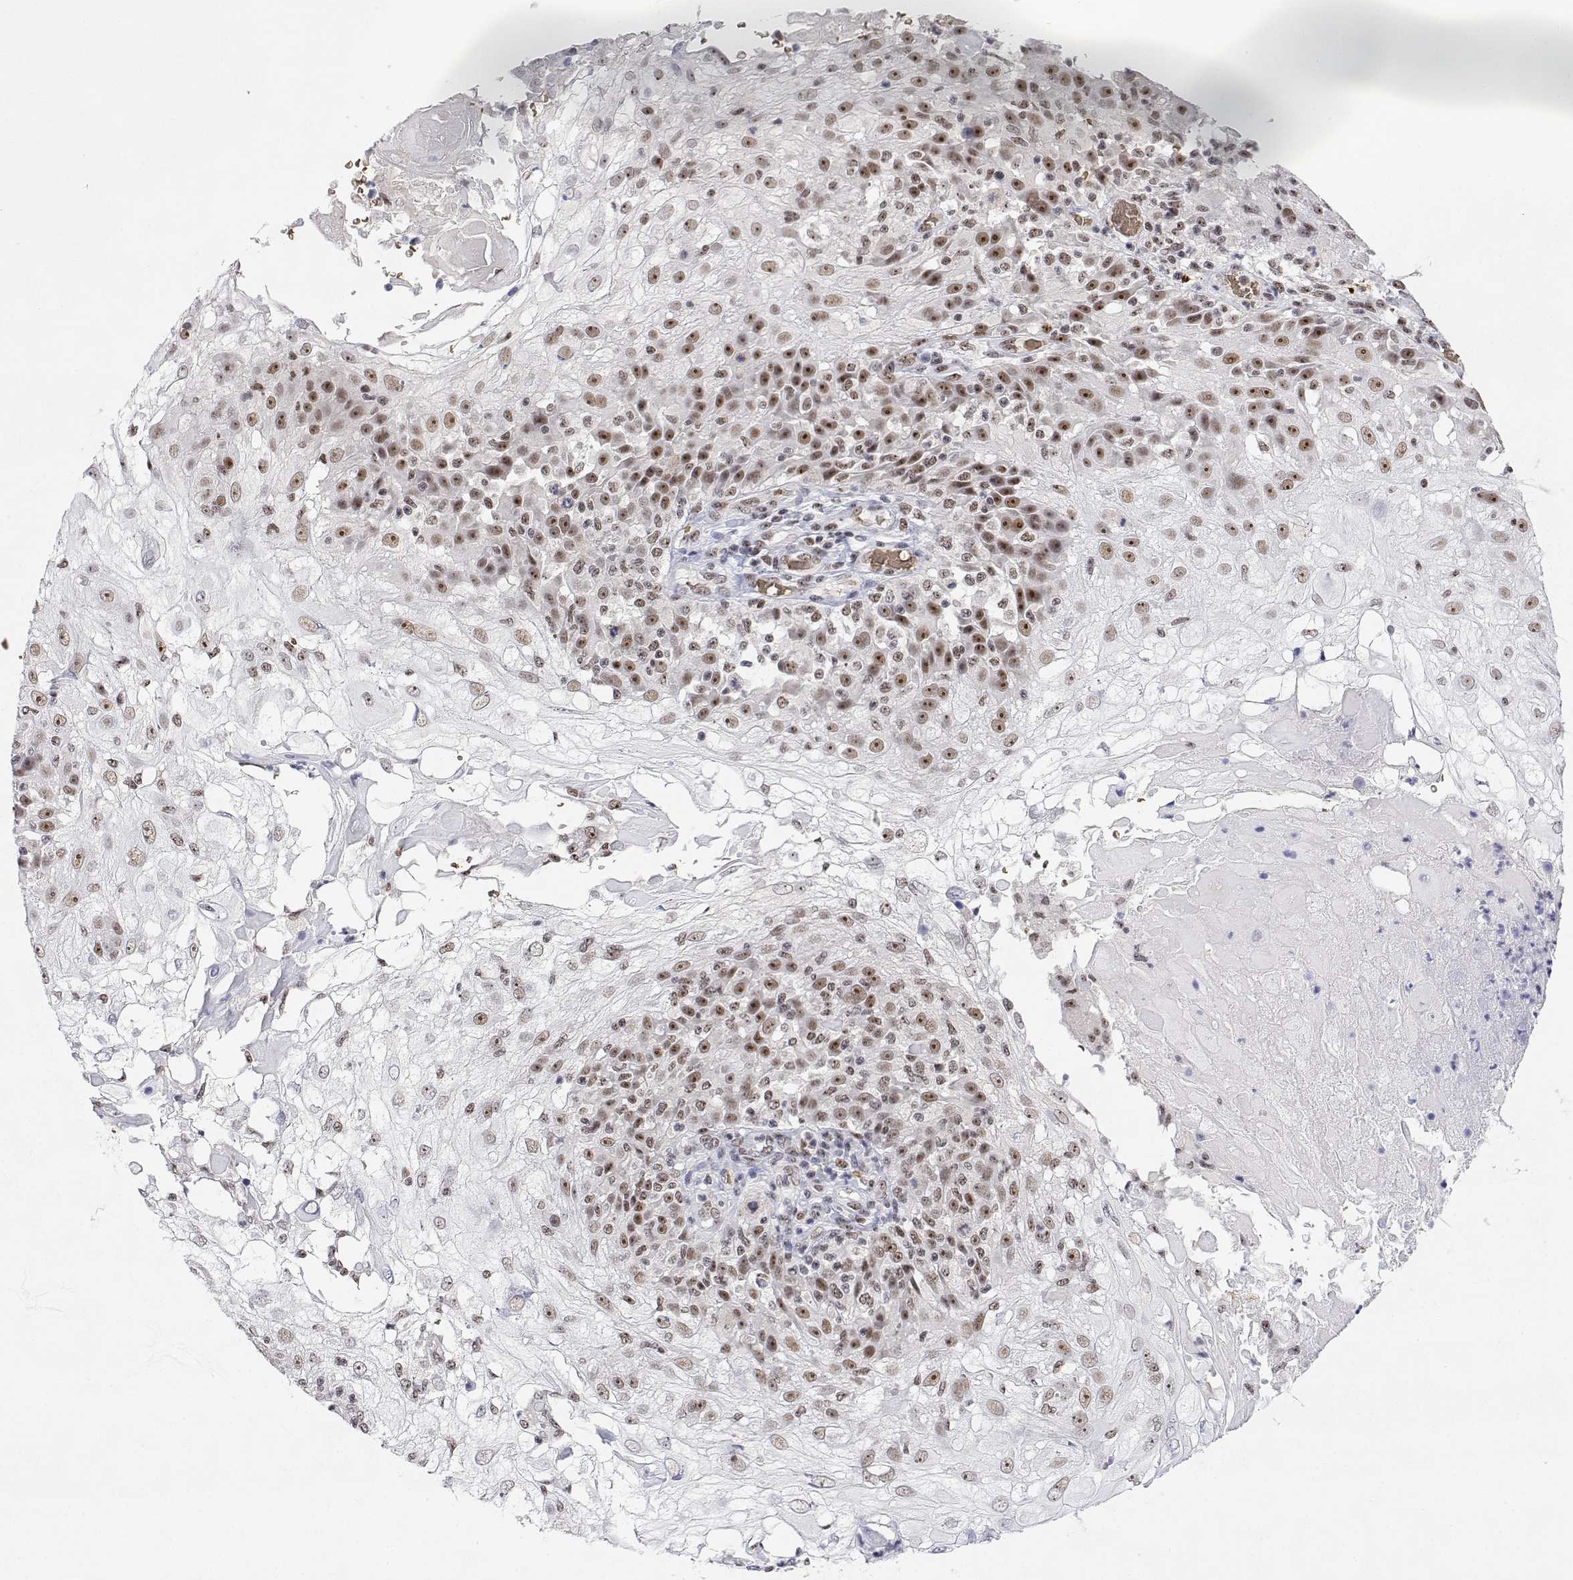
{"staining": {"intensity": "moderate", "quantity": ">75%", "location": "nuclear"}, "tissue": "skin cancer", "cell_type": "Tumor cells", "image_type": "cancer", "snomed": [{"axis": "morphology", "description": "Normal tissue, NOS"}, {"axis": "morphology", "description": "Squamous cell carcinoma, NOS"}, {"axis": "topography", "description": "Skin"}], "caption": "Moderate nuclear positivity is identified in approximately >75% of tumor cells in skin squamous cell carcinoma.", "gene": "ADAR", "patient": {"sex": "female", "age": 83}}